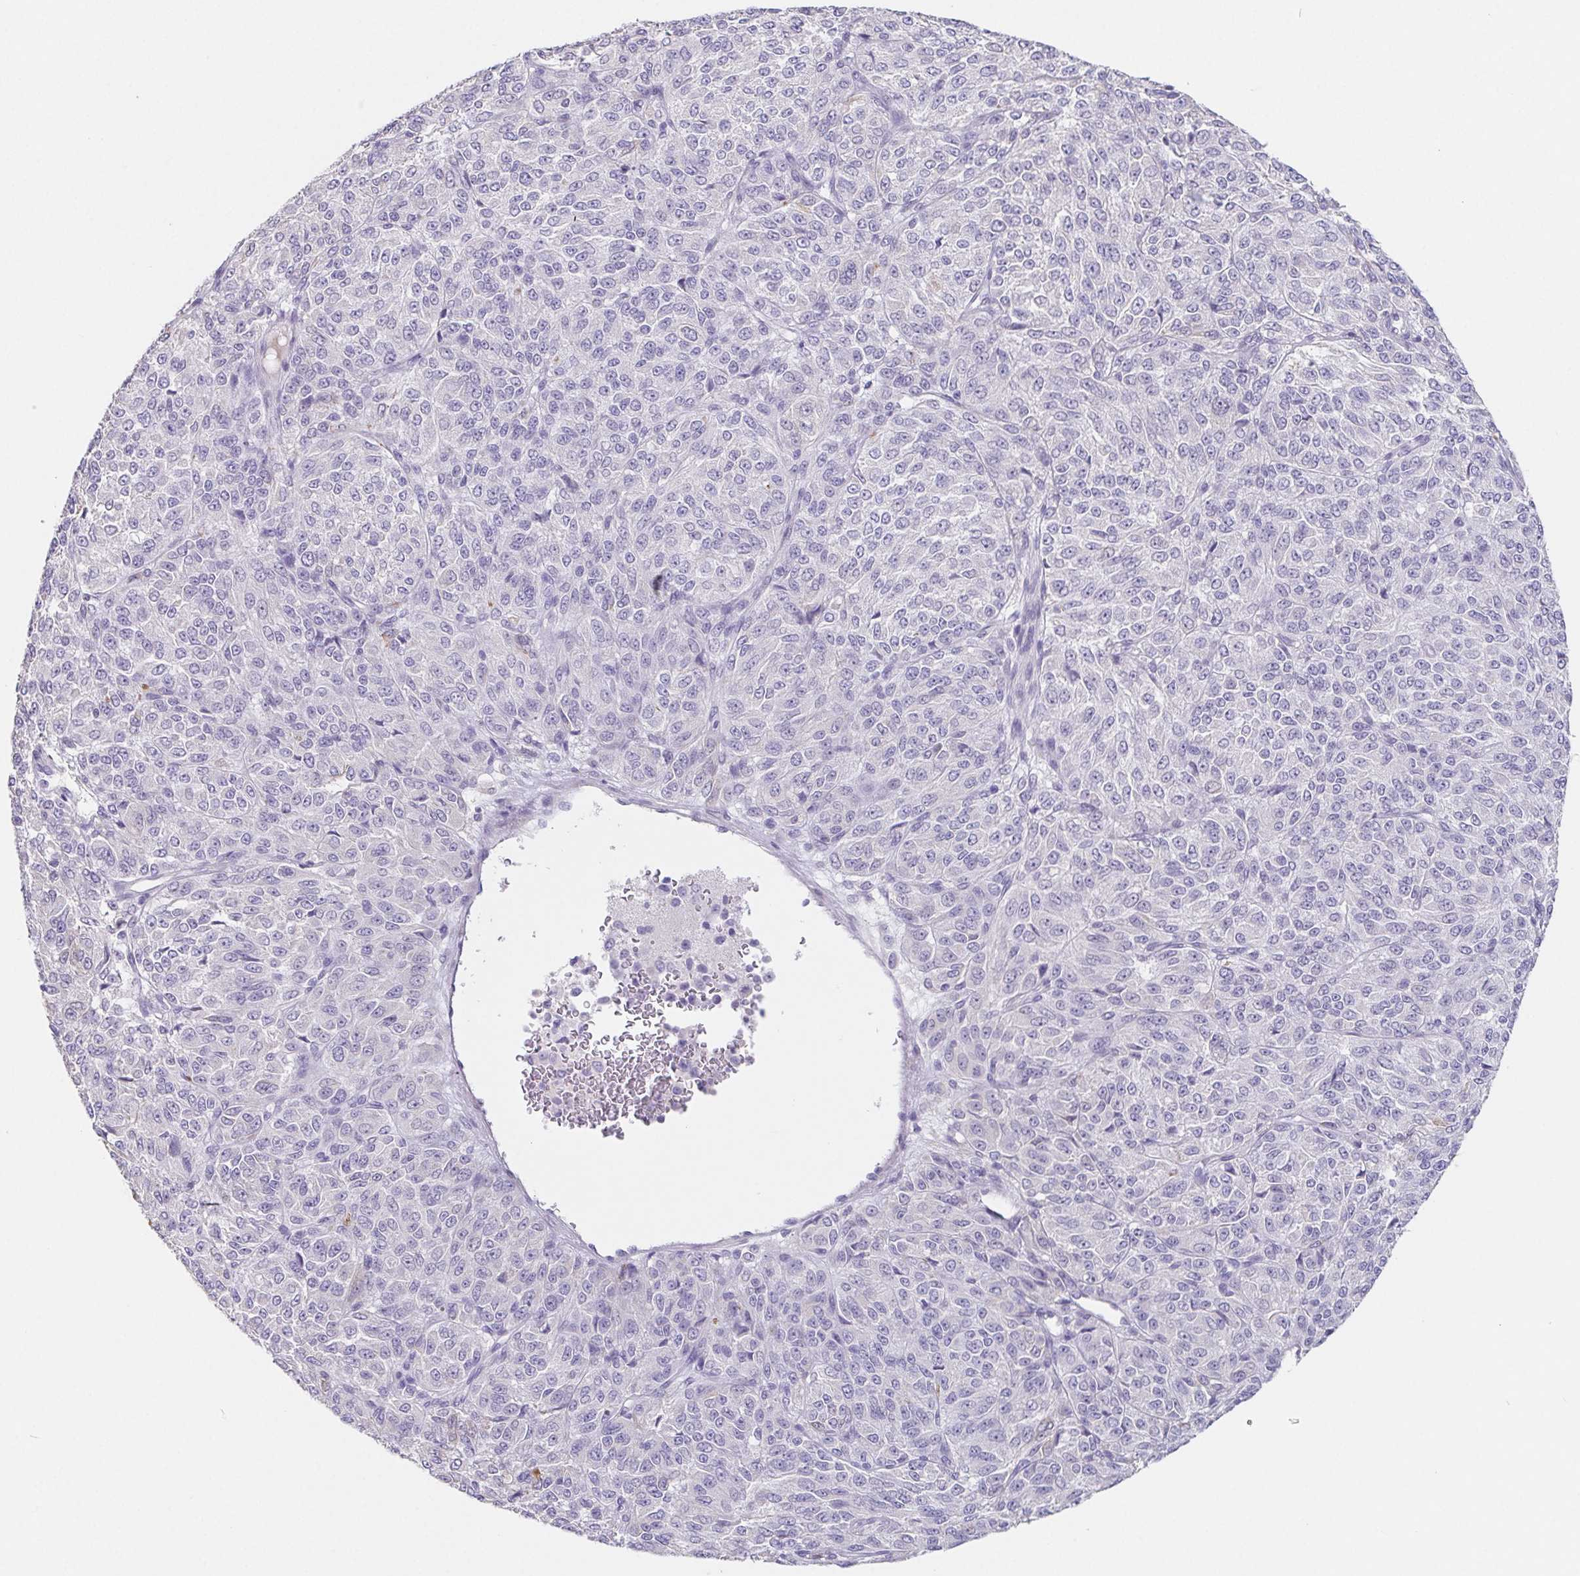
{"staining": {"intensity": "negative", "quantity": "none", "location": "none"}, "tissue": "melanoma", "cell_type": "Tumor cells", "image_type": "cancer", "snomed": [{"axis": "morphology", "description": "Malignant melanoma, Metastatic site"}, {"axis": "topography", "description": "Brain"}], "caption": "Immunohistochemical staining of human malignant melanoma (metastatic site) demonstrates no significant staining in tumor cells. The staining is performed using DAB brown chromogen with nuclei counter-stained in using hematoxylin.", "gene": "HDGFL1", "patient": {"sex": "female", "age": 56}}